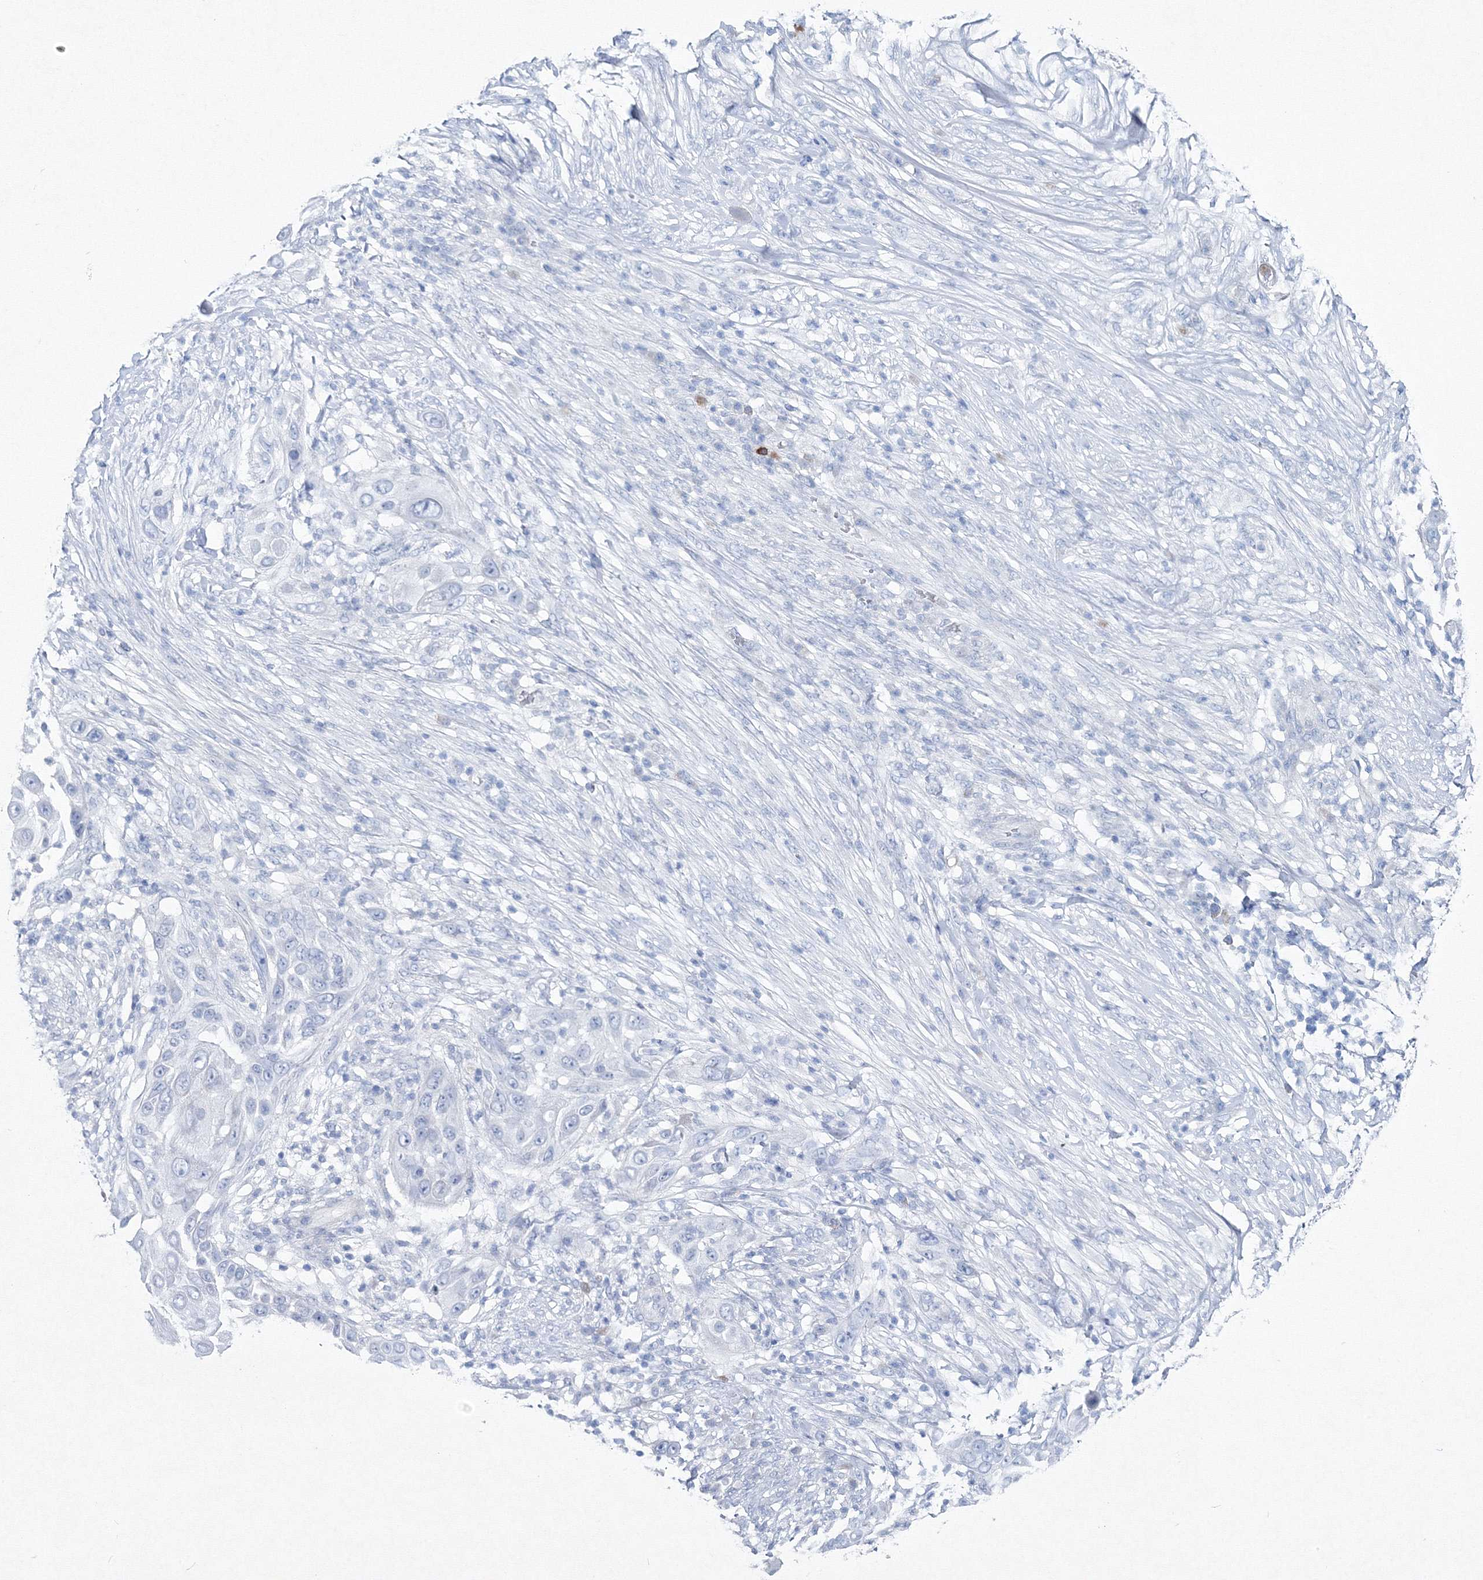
{"staining": {"intensity": "negative", "quantity": "none", "location": "none"}, "tissue": "skin cancer", "cell_type": "Tumor cells", "image_type": "cancer", "snomed": [{"axis": "morphology", "description": "Squamous cell carcinoma, NOS"}, {"axis": "topography", "description": "Skin"}], "caption": "Tumor cells show no significant positivity in squamous cell carcinoma (skin). The staining is performed using DAB brown chromogen with nuclei counter-stained in using hematoxylin.", "gene": "GCKR", "patient": {"sex": "female", "age": 44}}